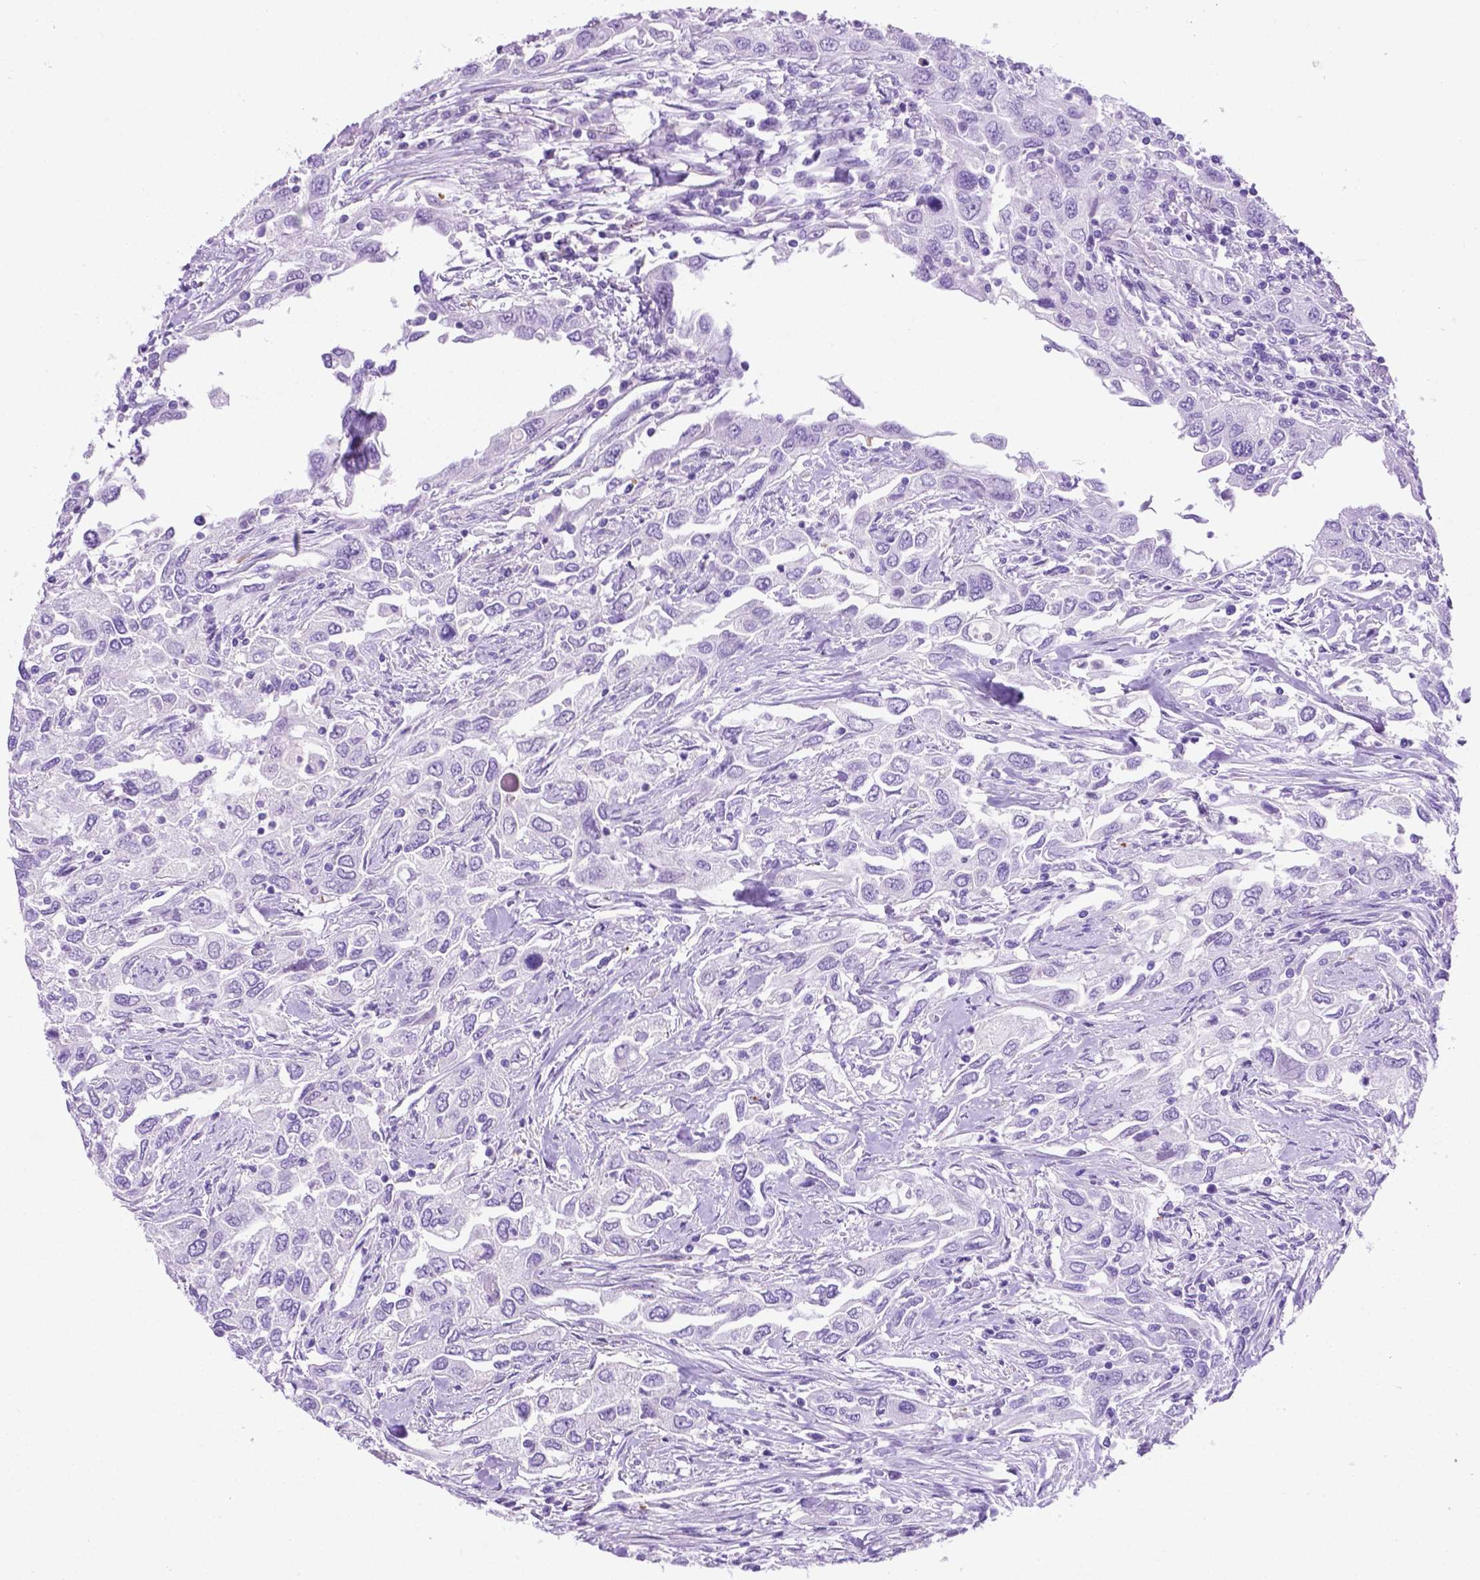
{"staining": {"intensity": "negative", "quantity": "none", "location": "none"}, "tissue": "urothelial cancer", "cell_type": "Tumor cells", "image_type": "cancer", "snomed": [{"axis": "morphology", "description": "Urothelial carcinoma, High grade"}, {"axis": "topography", "description": "Urinary bladder"}], "caption": "High magnification brightfield microscopy of urothelial carcinoma (high-grade) stained with DAB (3,3'-diaminobenzidine) (brown) and counterstained with hematoxylin (blue): tumor cells show no significant staining.", "gene": "C17orf107", "patient": {"sex": "male", "age": 76}}